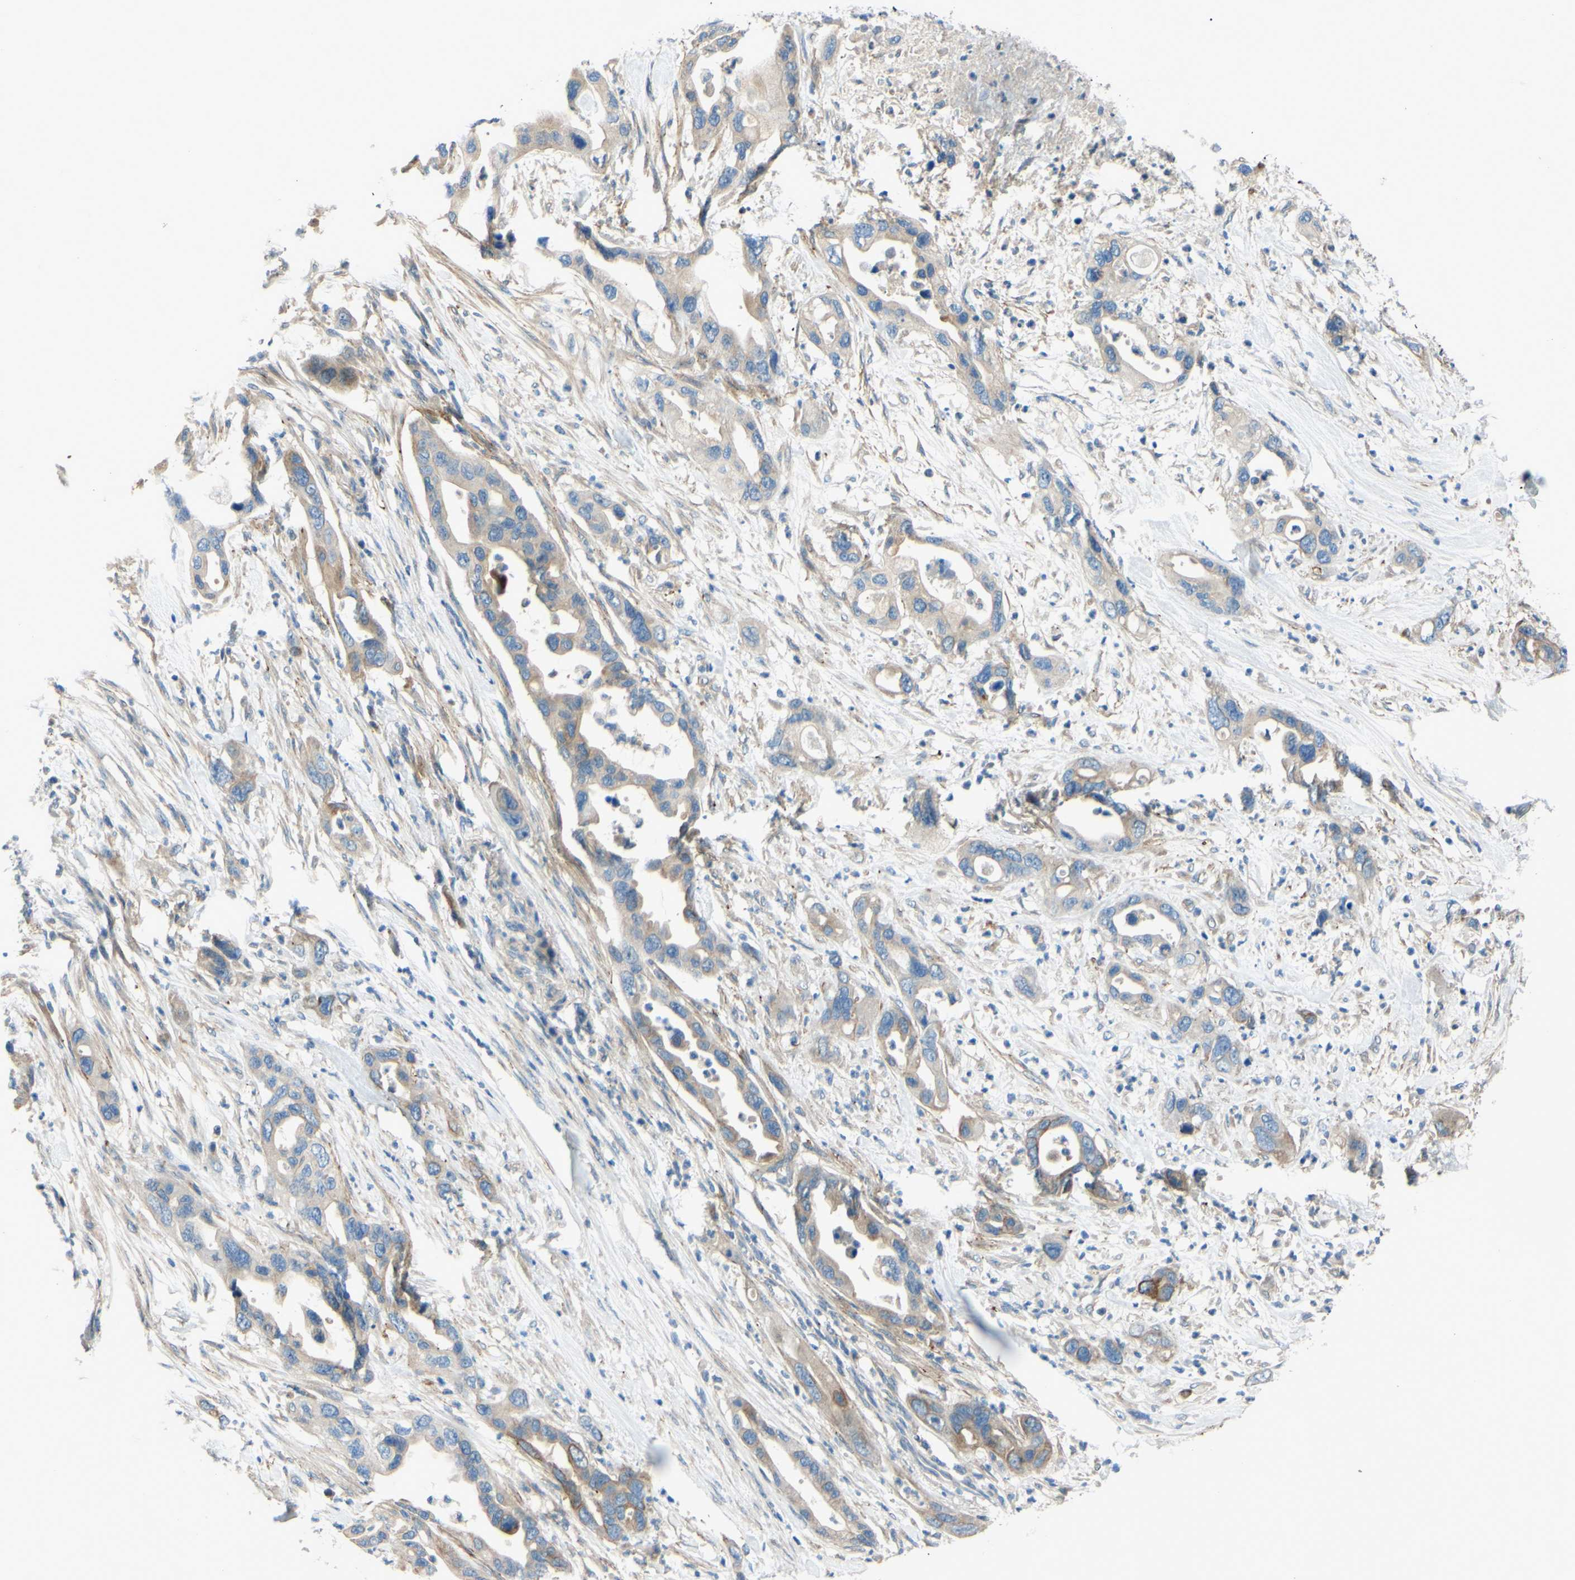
{"staining": {"intensity": "weak", "quantity": "25%-75%", "location": "cytoplasmic/membranous"}, "tissue": "pancreatic cancer", "cell_type": "Tumor cells", "image_type": "cancer", "snomed": [{"axis": "morphology", "description": "Adenocarcinoma, NOS"}, {"axis": "topography", "description": "Pancreas"}], "caption": "Pancreatic adenocarcinoma stained with immunohistochemistry (IHC) displays weak cytoplasmic/membranous positivity in approximately 25%-75% of tumor cells. The staining is performed using DAB brown chromogen to label protein expression. The nuclei are counter-stained blue using hematoxylin.", "gene": "ARHGAP1", "patient": {"sex": "female", "age": 71}}